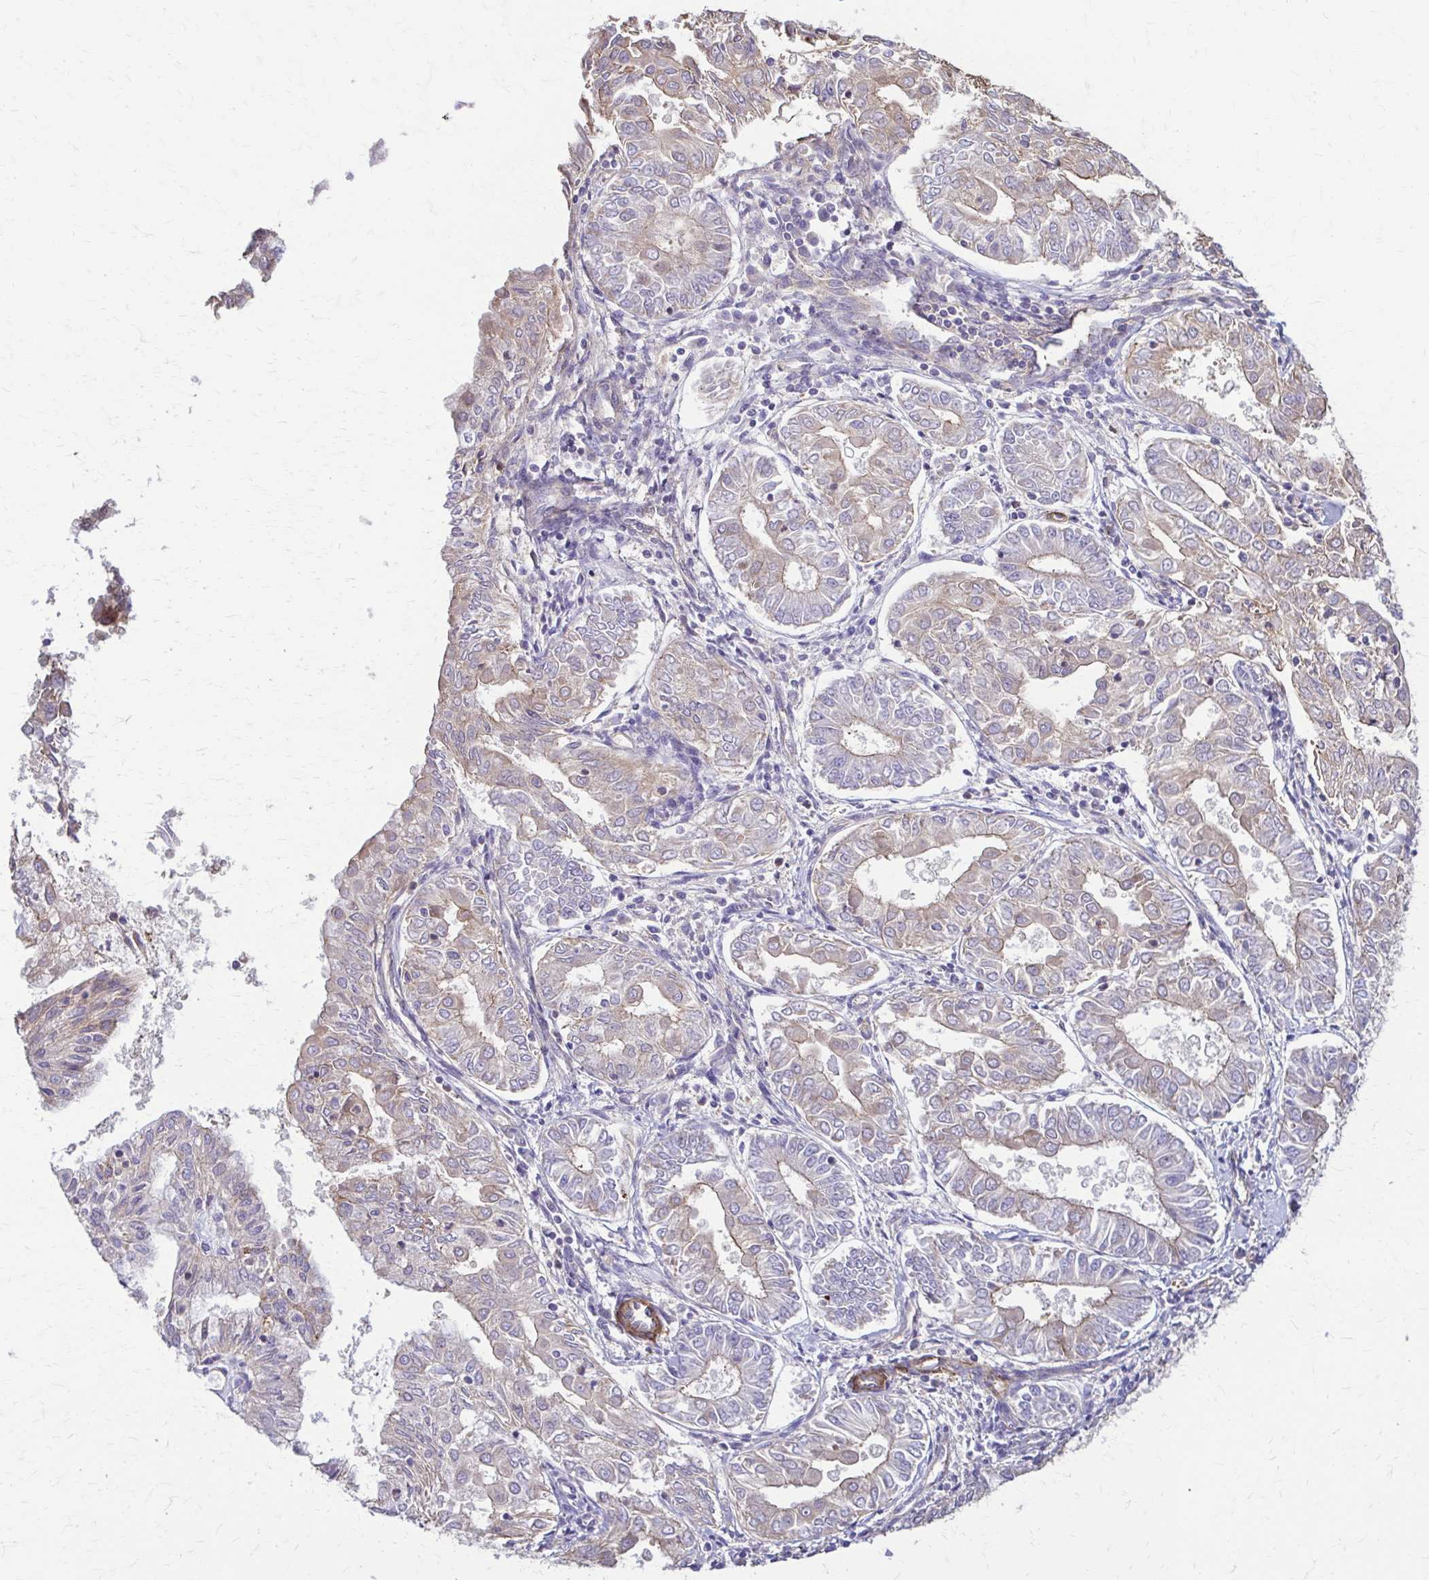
{"staining": {"intensity": "weak", "quantity": "<25%", "location": "cytoplasmic/membranous"}, "tissue": "endometrial cancer", "cell_type": "Tumor cells", "image_type": "cancer", "snomed": [{"axis": "morphology", "description": "Adenocarcinoma, NOS"}, {"axis": "topography", "description": "Endometrium"}], "caption": "Tumor cells show no significant protein expression in adenocarcinoma (endometrial).", "gene": "DSP", "patient": {"sex": "female", "age": 68}}